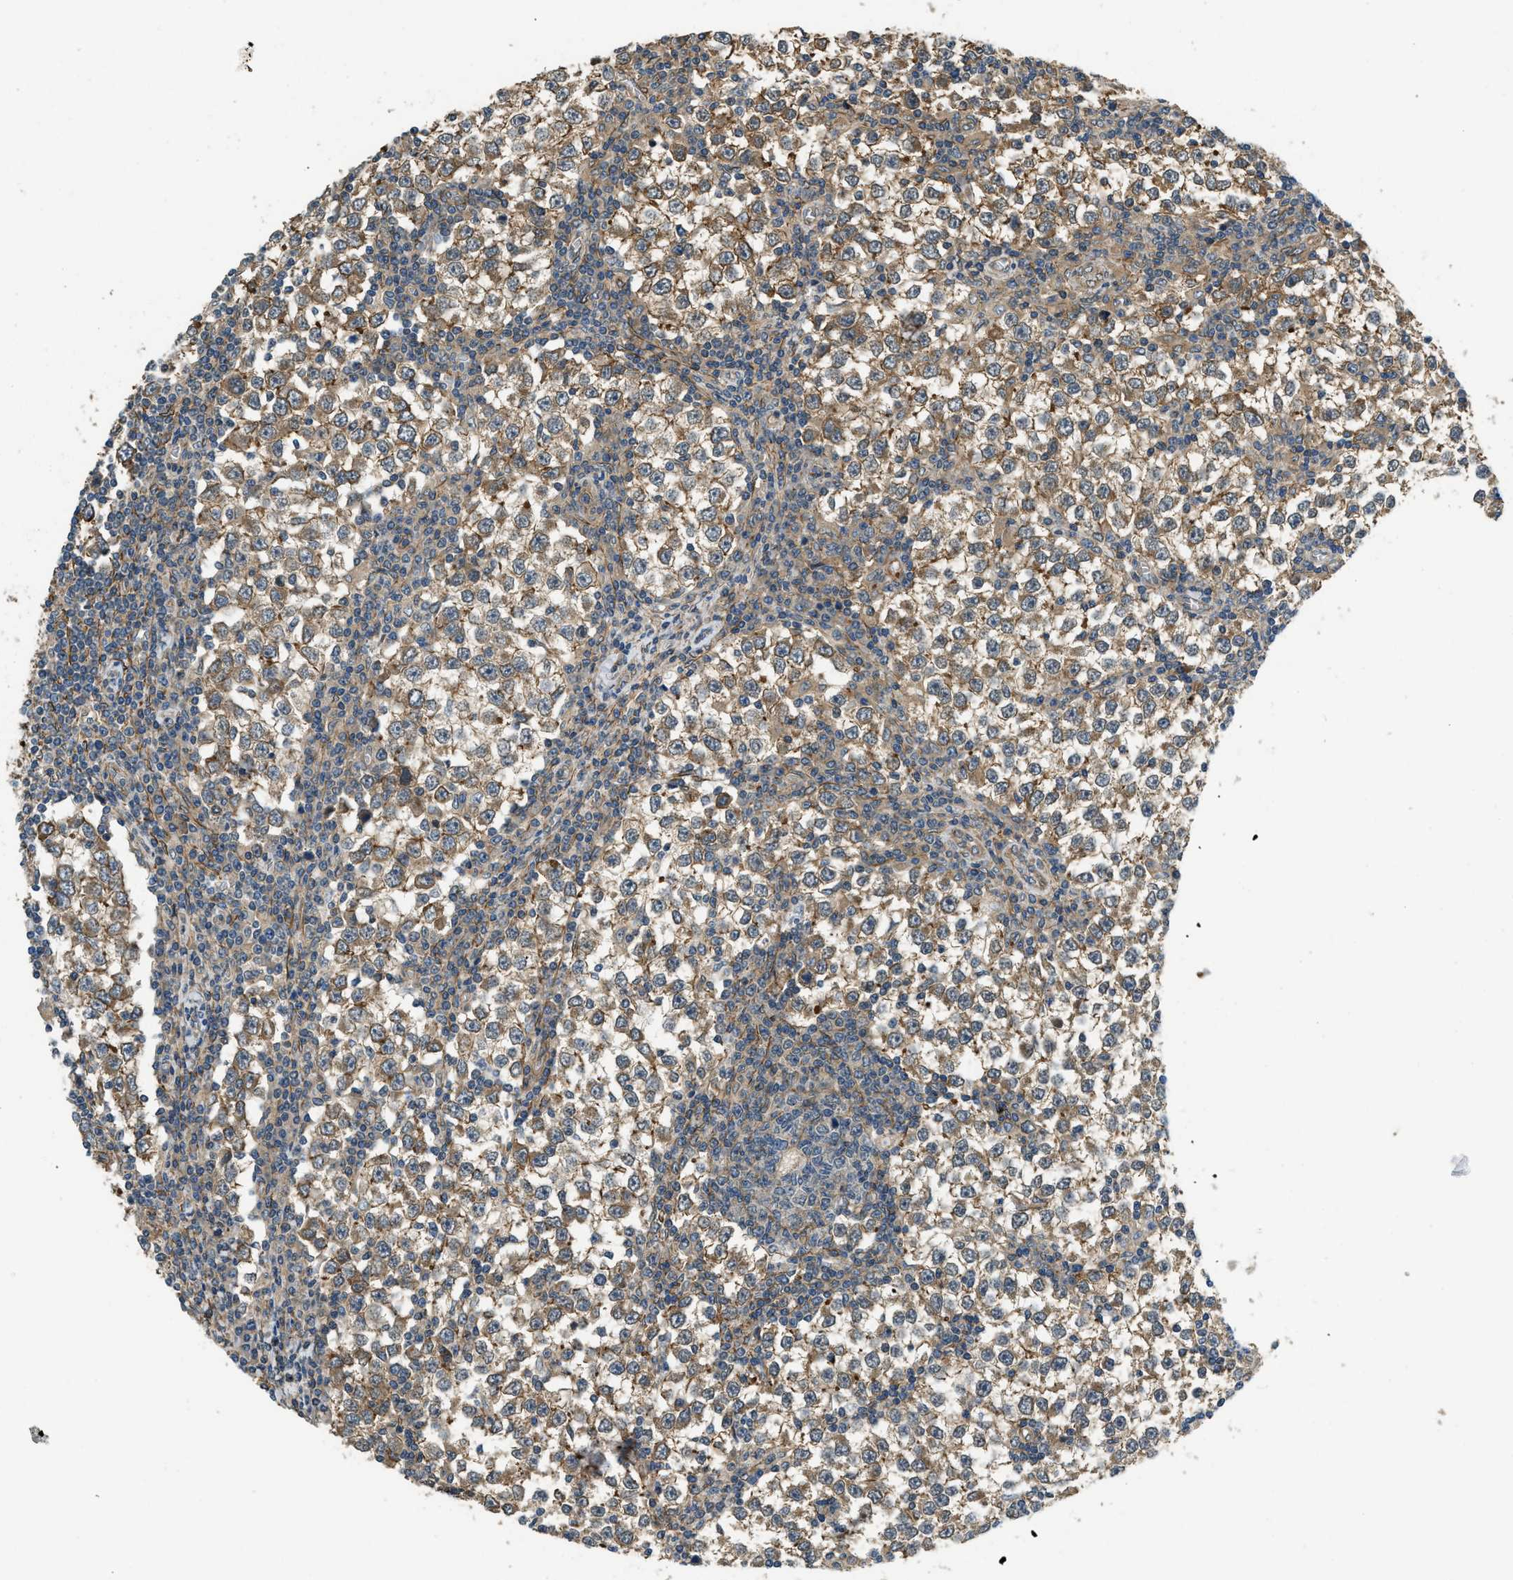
{"staining": {"intensity": "moderate", "quantity": ">75%", "location": "cytoplasmic/membranous"}, "tissue": "testis cancer", "cell_type": "Tumor cells", "image_type": "cancer", "snomed": [{"axis": "morphology", "description": "Seminoma, NOS"}, {"axis": "topography", "description": "Testis"}], "caption": "Testis cancer (seminoma) was stained to show a protein in brown. There is medium levels of moderate cytoplasmic/membranous positivity in about >75% of tumor cells.", "gene": "CGN", "patient": {"sex": "male", "age": 65}}